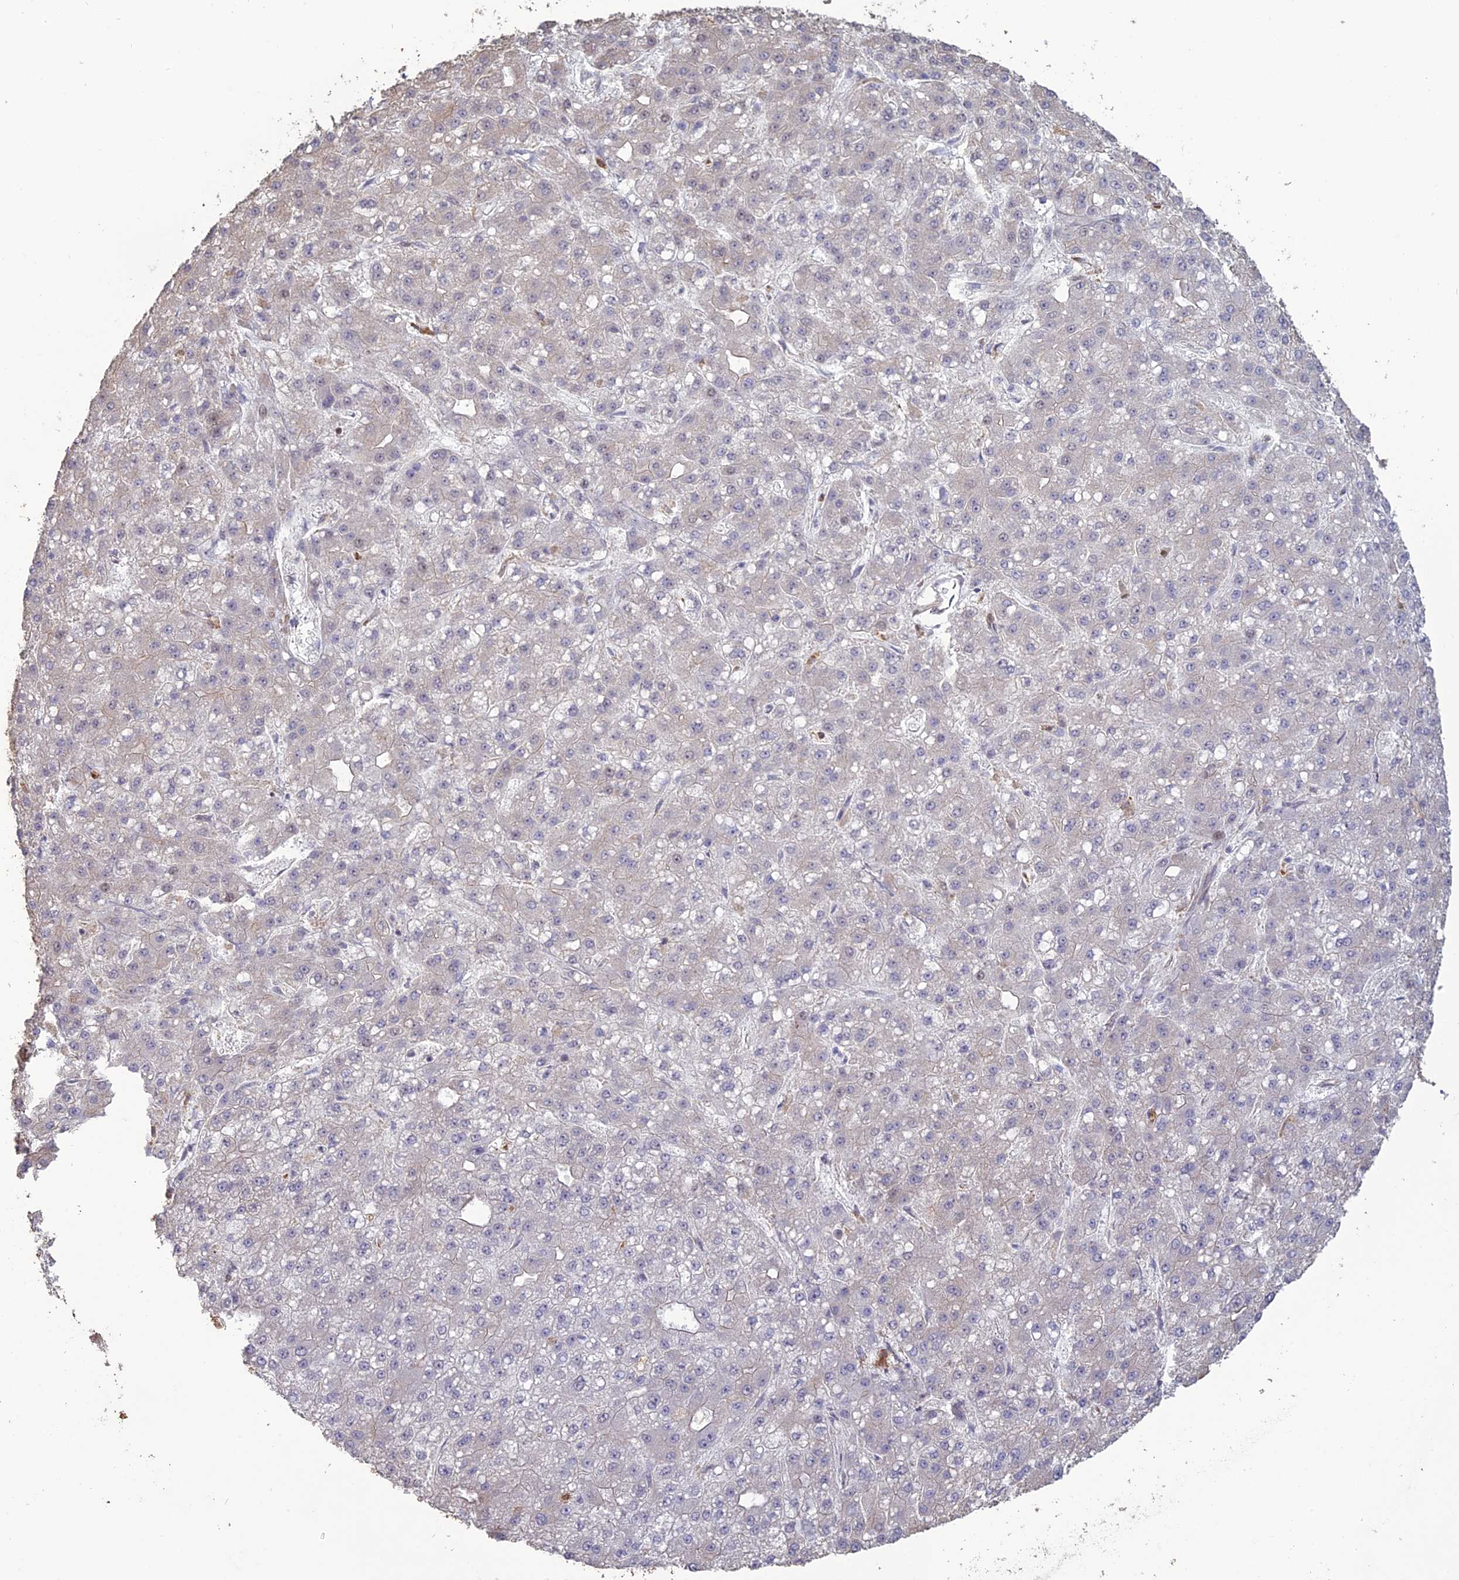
{"staining": {"intensity": "negative", "quantity": "none", "location": "none"}, "tissue": "liver cancer", "cell_type": "Tumor cells", "image_type": "cancer", "snomed": [{"axis": "morphology", "description": "Carcinoma, Hepatocellular, NOS"}, {"axis": "topography", "description": "Liver"}], "caption": "Liver hepatocellular carcinoma was stained to show a protein in brown. There is no significant staining in tumor cells.", "gene": "APOBR", "patient": {"sex": "male", "age": 67}}